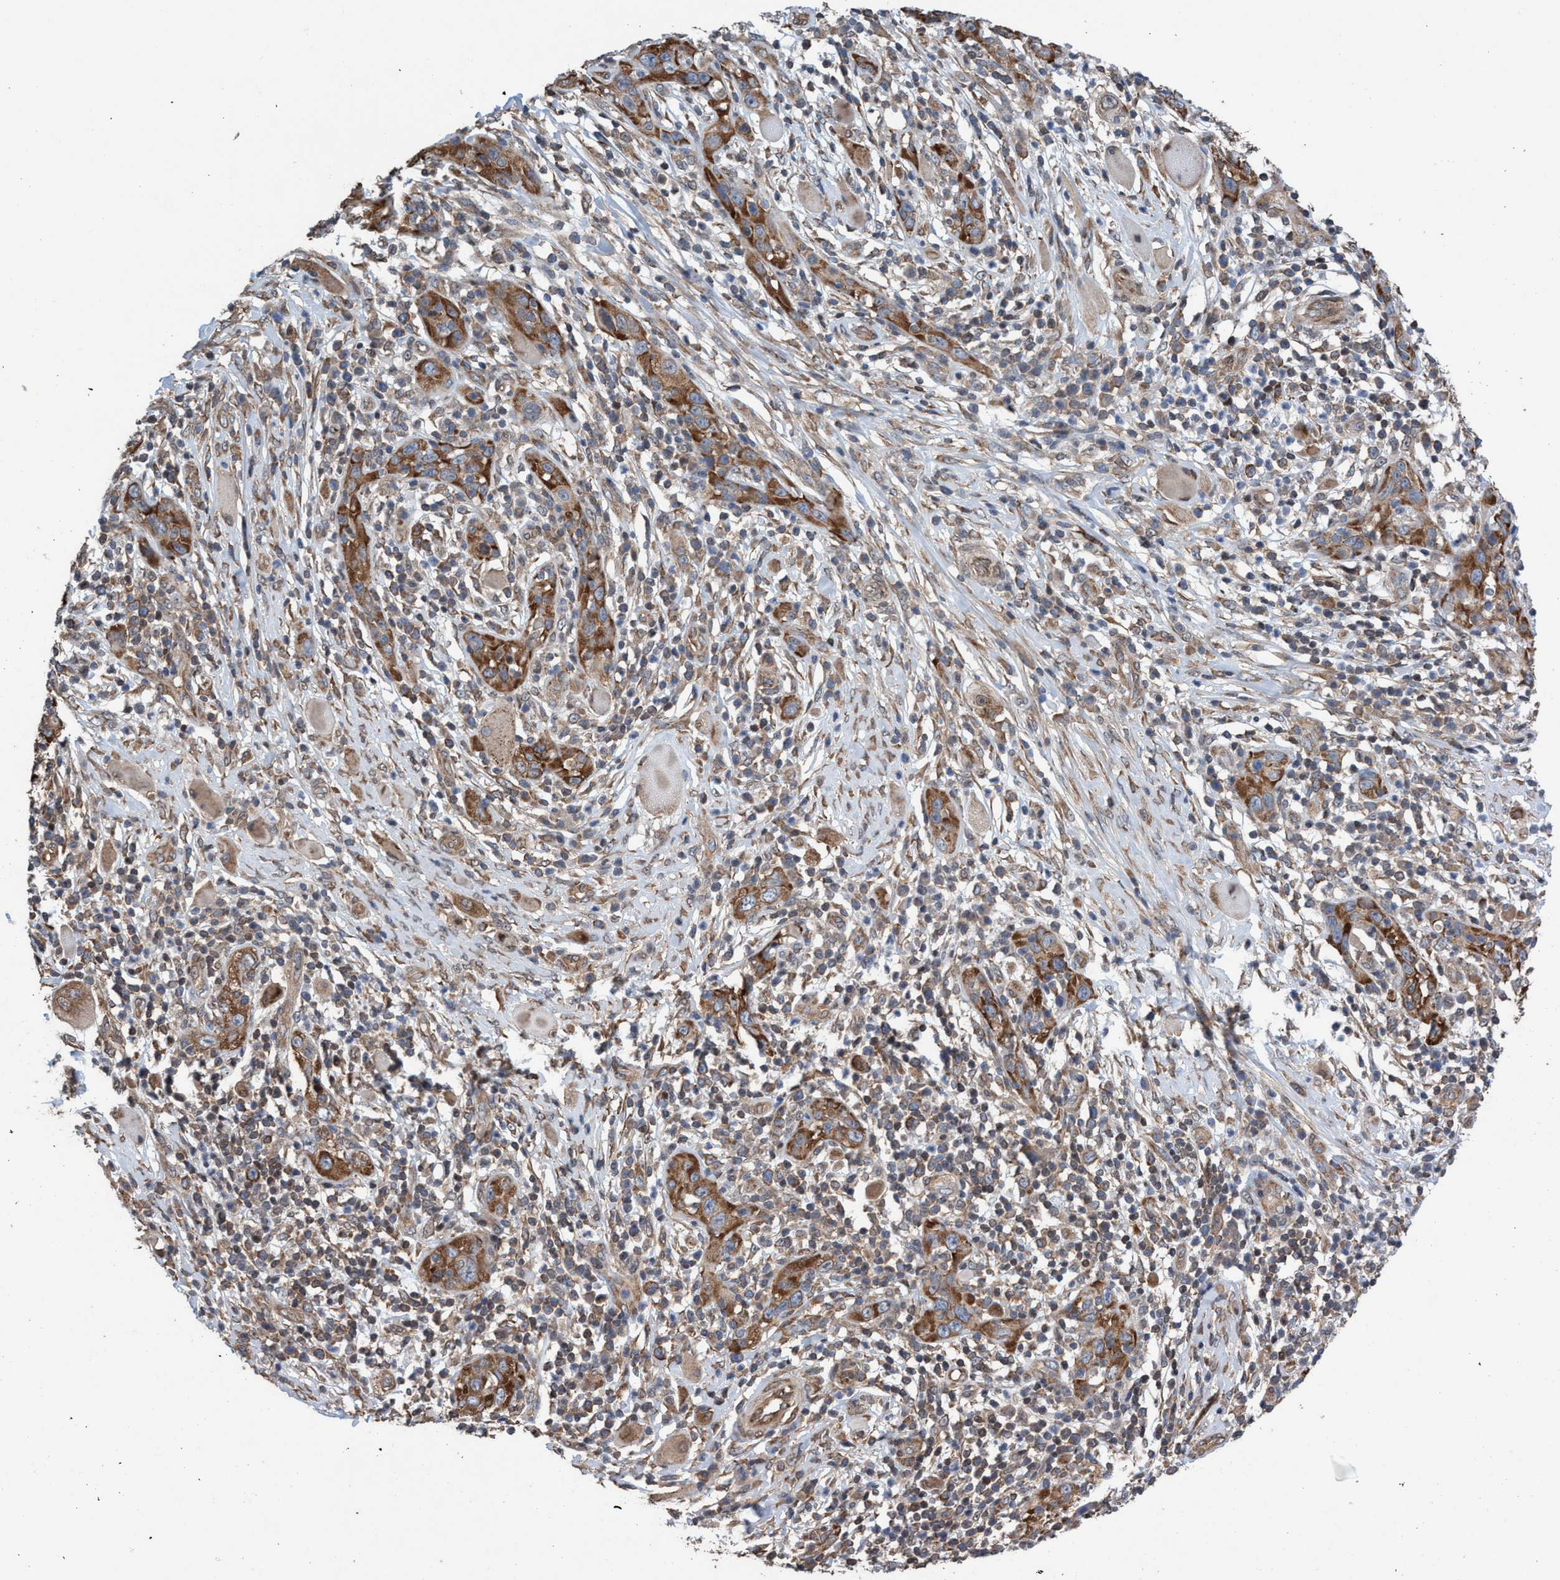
{"staining": {"intensity": "moderate", "quantity": ">75%", "location": "cytoplasmic/membranous"}, "tissue": "skin cancer", "cell_type": "Tumor cells", "image_type": "cancer", "snomed": [{"axis": "morphology", "description": "Squamous cell carcinoma, NOS"}, {"axis": "topography", "description": "Skin"}], "caption": "Immunohistochemical staining of human skin cancer exhibits medium levels of moderate cytoplasmic/membranous expression in about >75% of tumor cells. (DAB IHC, brown staining for protein, blue staining for nuclei).", "gene": "METAP2", "patient": {"sex": "female", "age": 88}}